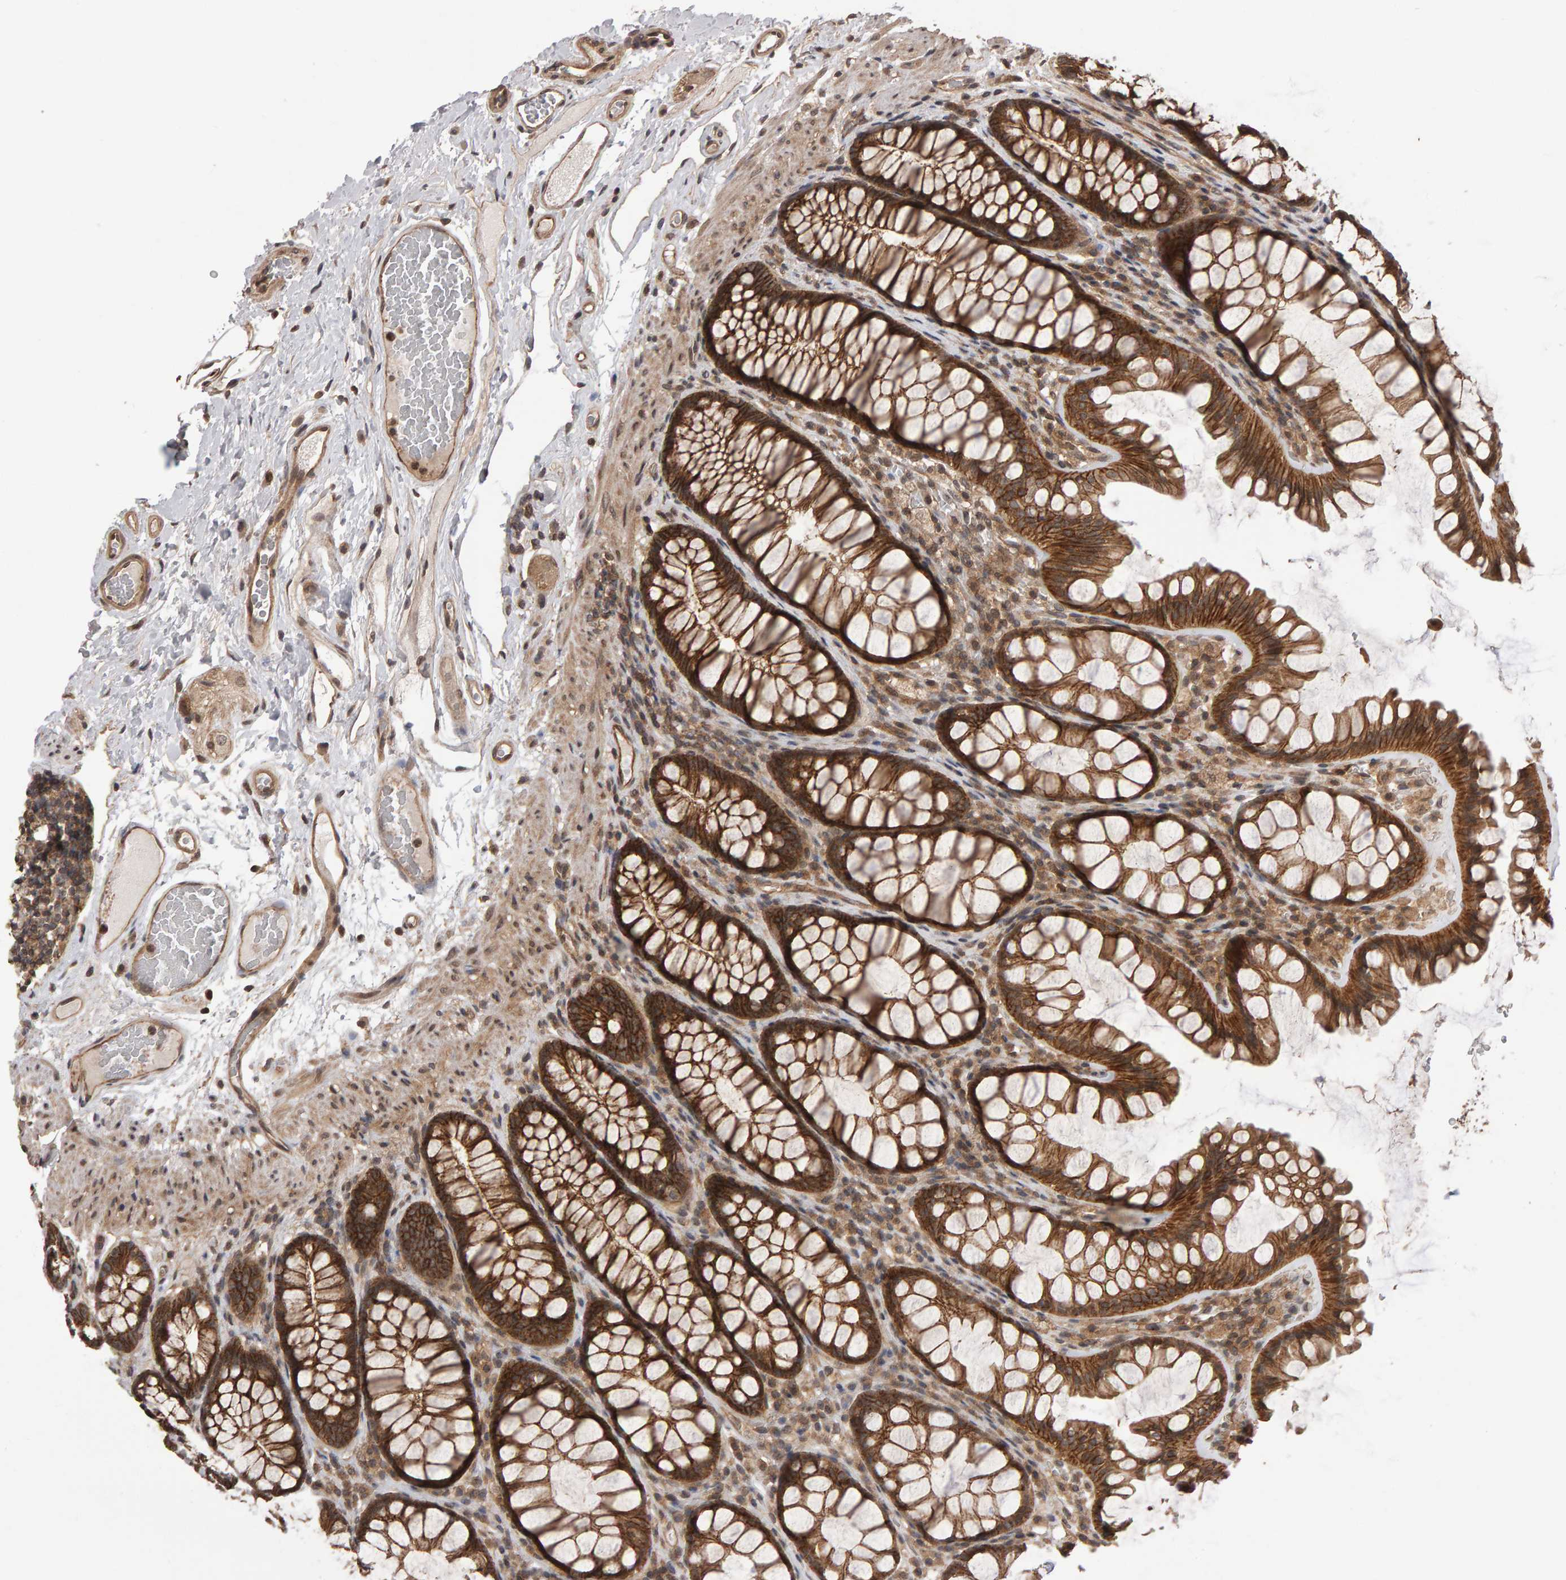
{"staining": {"intensity": "moderate", "quantity": ">75%", "location": "cytoplasmic/membranous"}, "tissue": "colon", "cell_type": "Endothelial cells", "image_type": "normal", "snomed": [{"axis": "morphology", "description": "Normal tissue, NOS"}, {"axis": "topography", "description": "Colon"}], "caption": "Colon stained for a protein shows moderate cytoplasmic/membranous positivity in endothelial cells. The protein is stained brown, and the nuclei are stained in blue (DAB (3,3'-diaminobenzidine) IHC with brightfield microscopy, high magnification).", "gene": "SCRIB", "patient": {"sex": "female", "age": 55}}